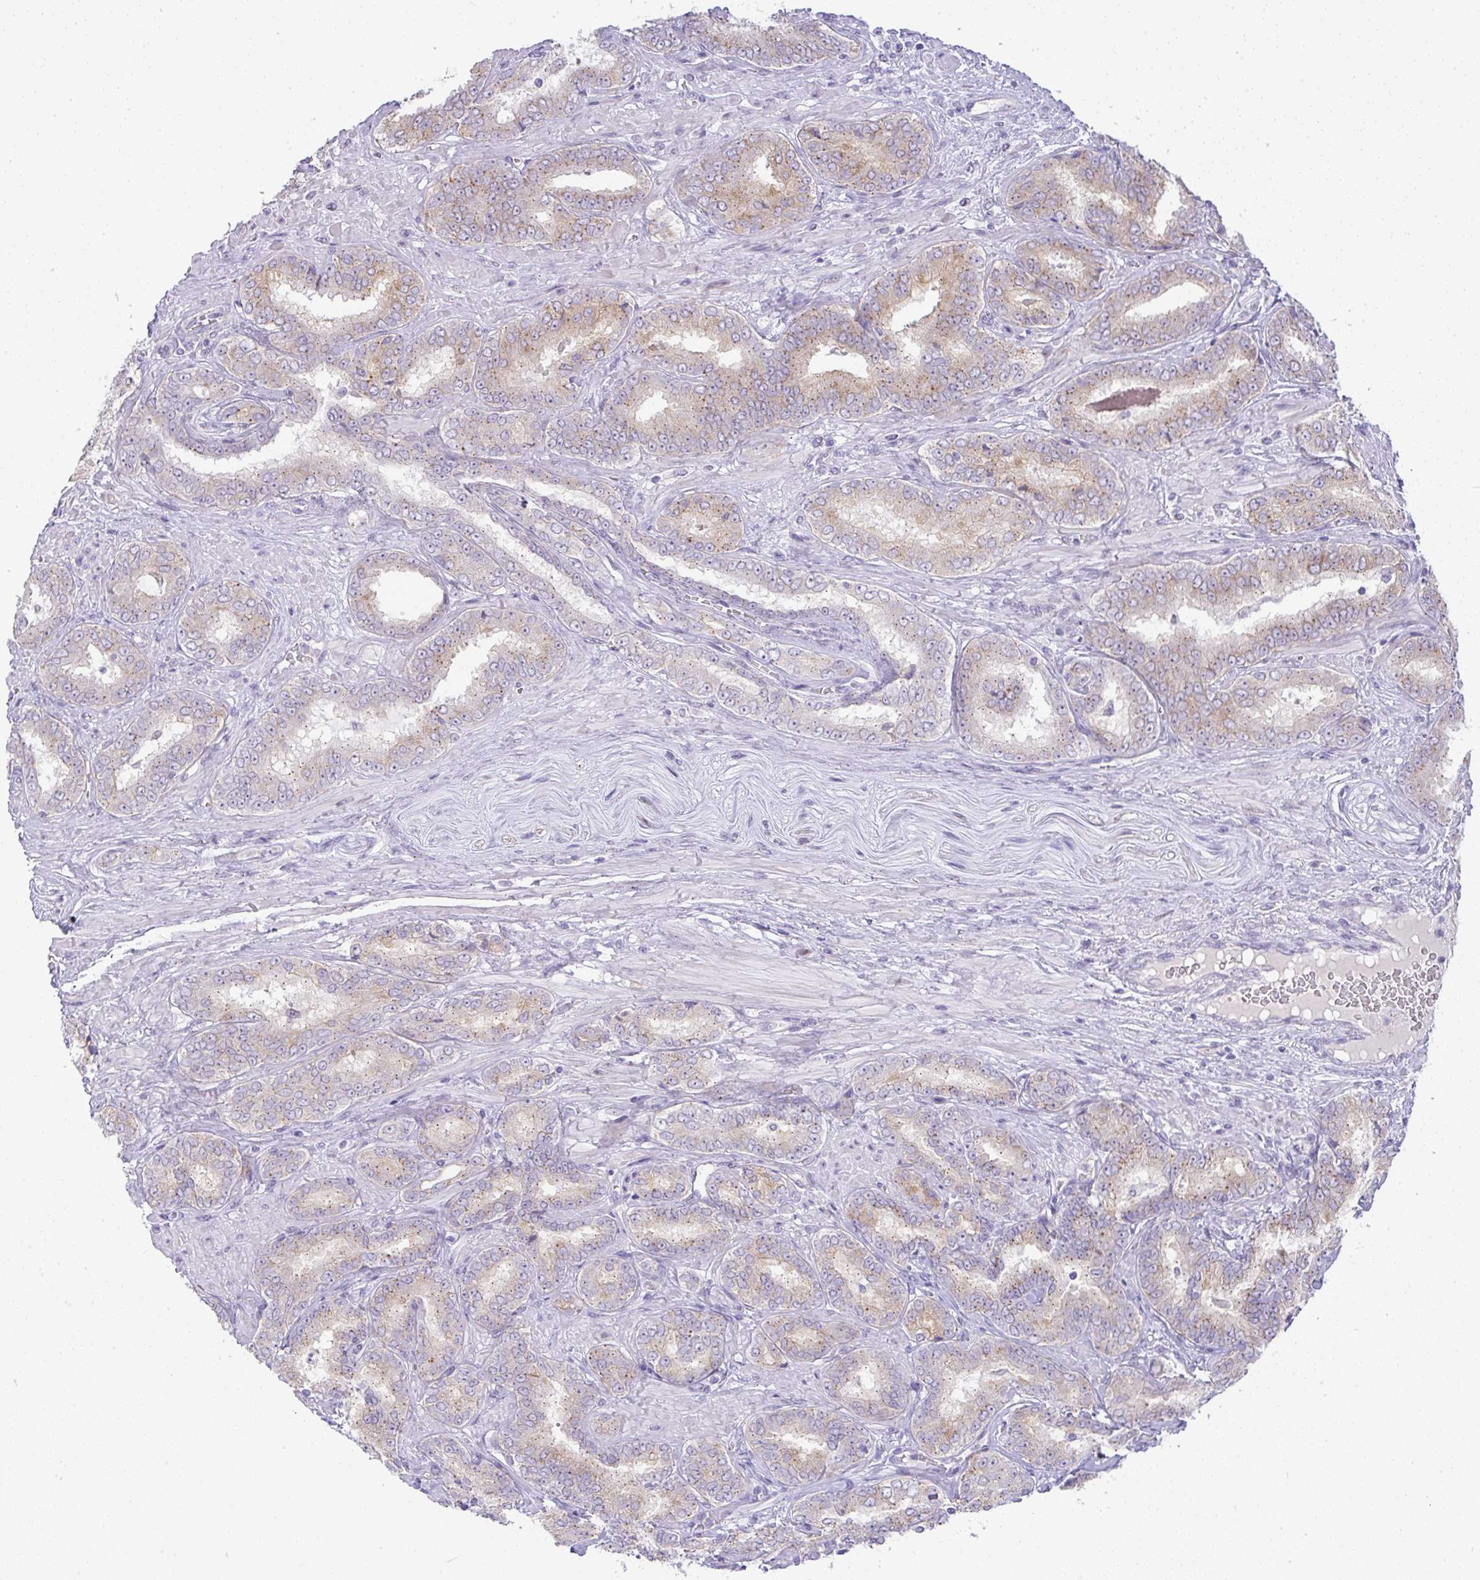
{"staining": {"intensity": "weak", "quantity": ">75%", "location": "cytoplasmic/membranous"}, "tissue": "prostate cancer", "cell_type": "Tumor cells", "image_type": "cancer", "snomed": [{"axis": "morphology", "description": "Adenocarcinoma, High grade"}, {"axis": "topography", "description": "Prostate"}], "caption": "Prostate adenocarcinoma (high-grade) was stained to show a protein in brown. There is low levels of weak cytoplasmic/membranous staining in about >75% of tumor cells.", "gene": "FAM177A1", "patient": {"sex": "male", "age": 72}}